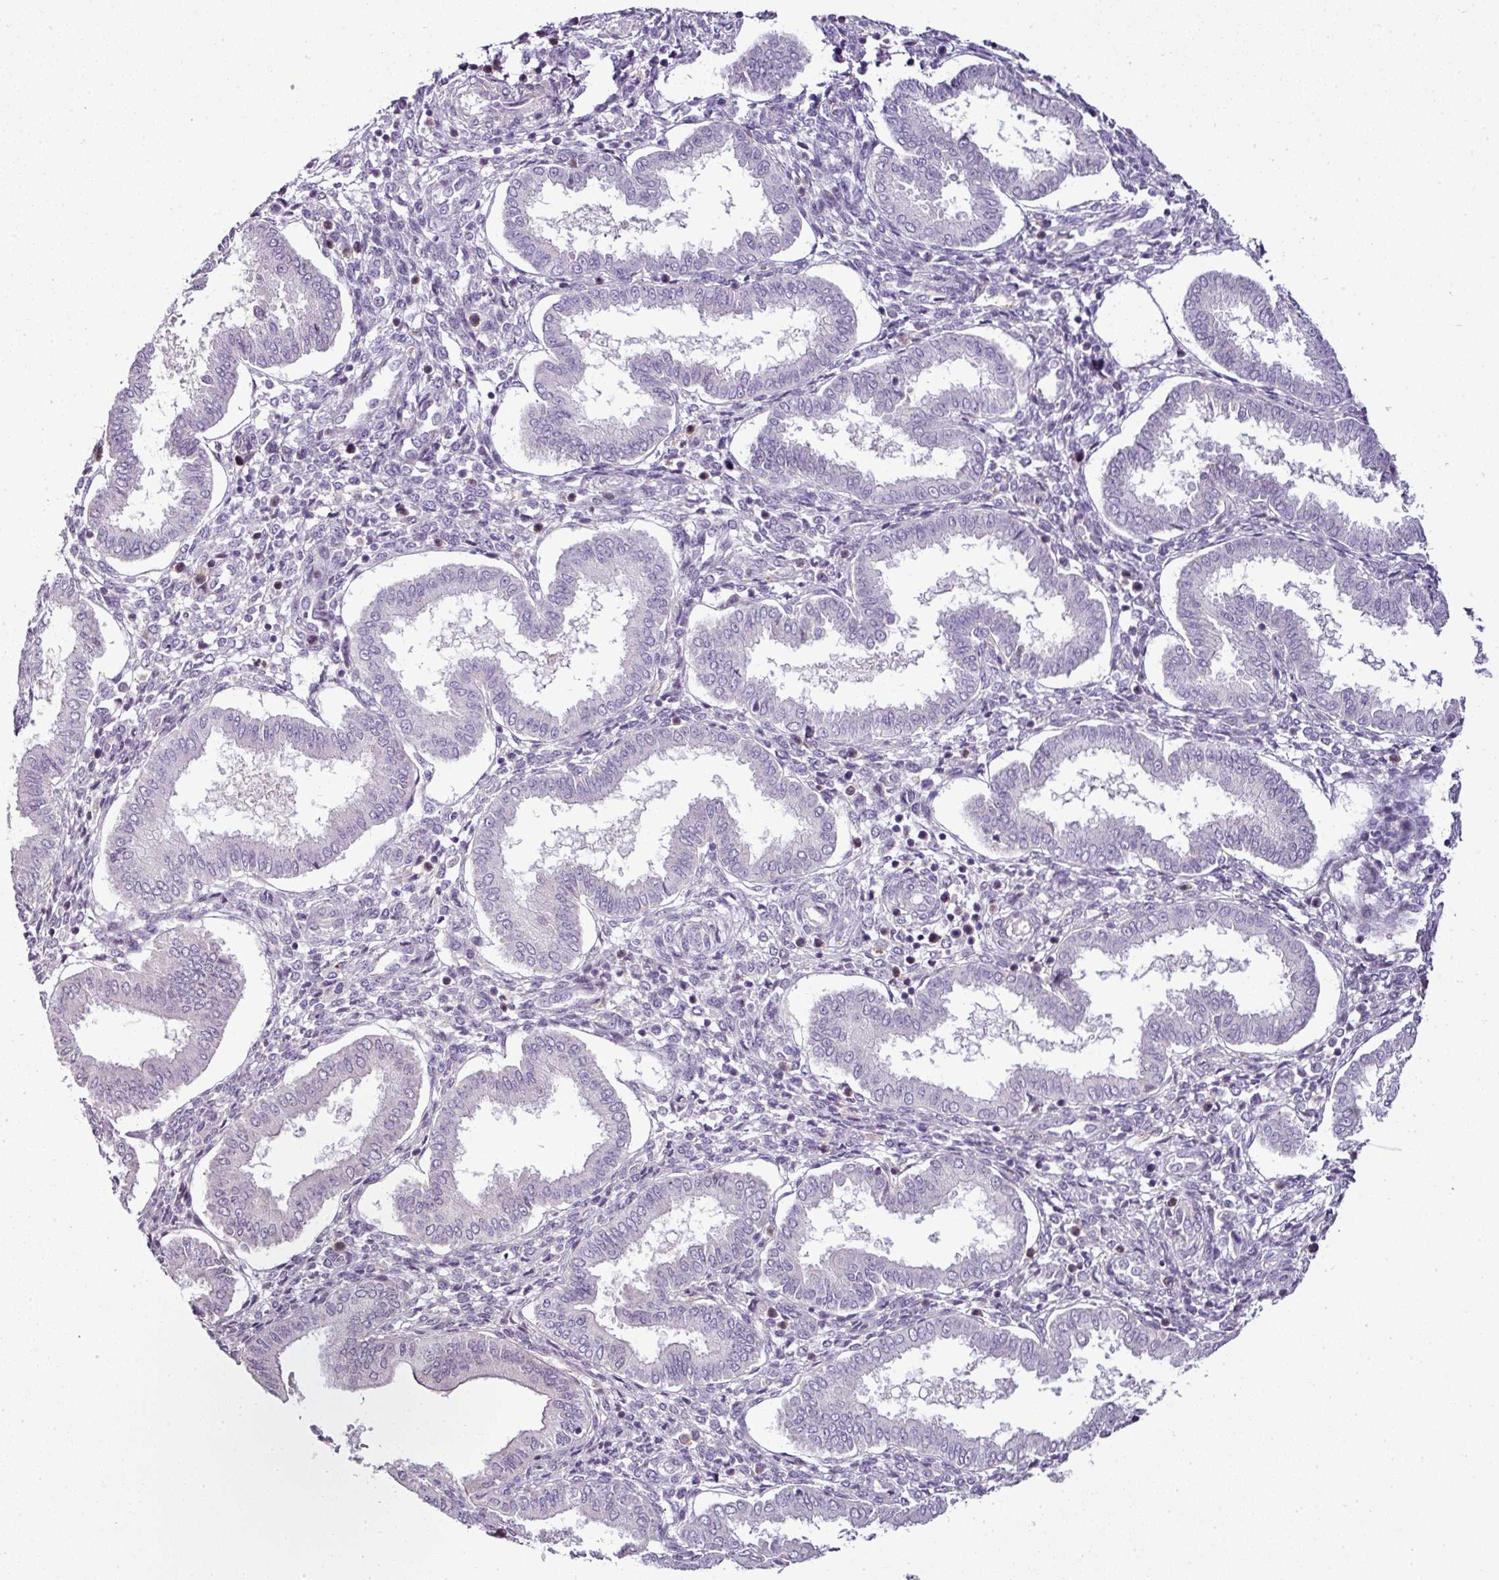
{"staining": {"intensity": "negative", "quantity": "none", "location": "none"}, "tissue": "endometrium", "cell_type": "Cells in endometrial stroma", "image_type": "normal", "snomed": [{"axis": "morphology", "description": "Normal tissue, NOS"}, {"axis": "topography", "description": "Endometrium"}], "caption": "Cells in endometrial stroma show no significant protein staining in unremarkable endometrium.", "gene": "TEX30", "patient": {"sex": "female", "age": 24}}